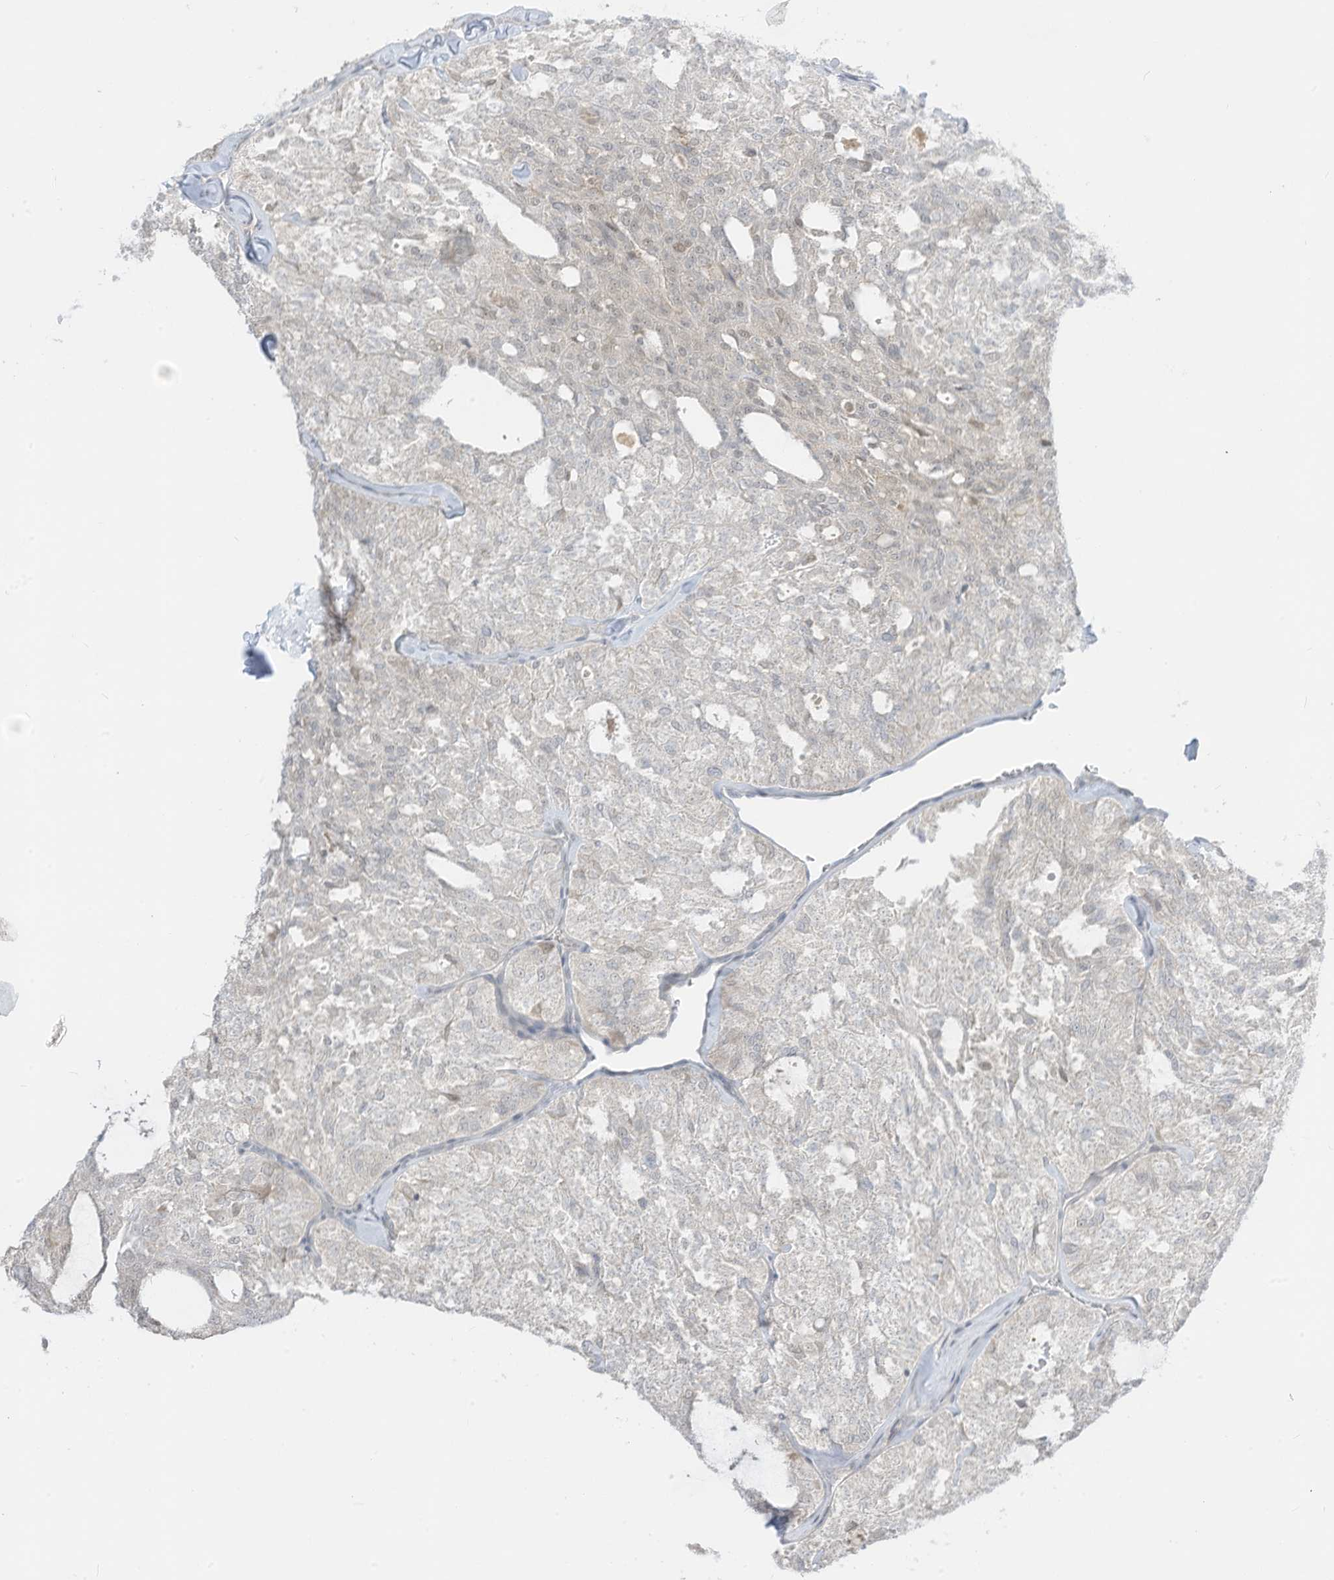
{"staining": {"intensity": "negative", "quantity": "none", "location": "none"}, "tissue": "thyroid cancer", "cell_type": "Tumor cells", "image_type": "cancer", "snomed": [{"axis": "morphology", "description": "Follicular adenoma carcinoma, NOS"}, {"axis": "topography", "description": "Thyroid gland"}], "caption": "This is a histopathology image of IHC staining of follicular adenoma carcinoma (thyroid), which shows no expression in tumor cells. (Brightfield microscopy of DAB (3,3'-diaminobenzidine) IHC at high magnification).", "gene": "ASPRV1", "patient": {"sex": "male", "age": 75}}